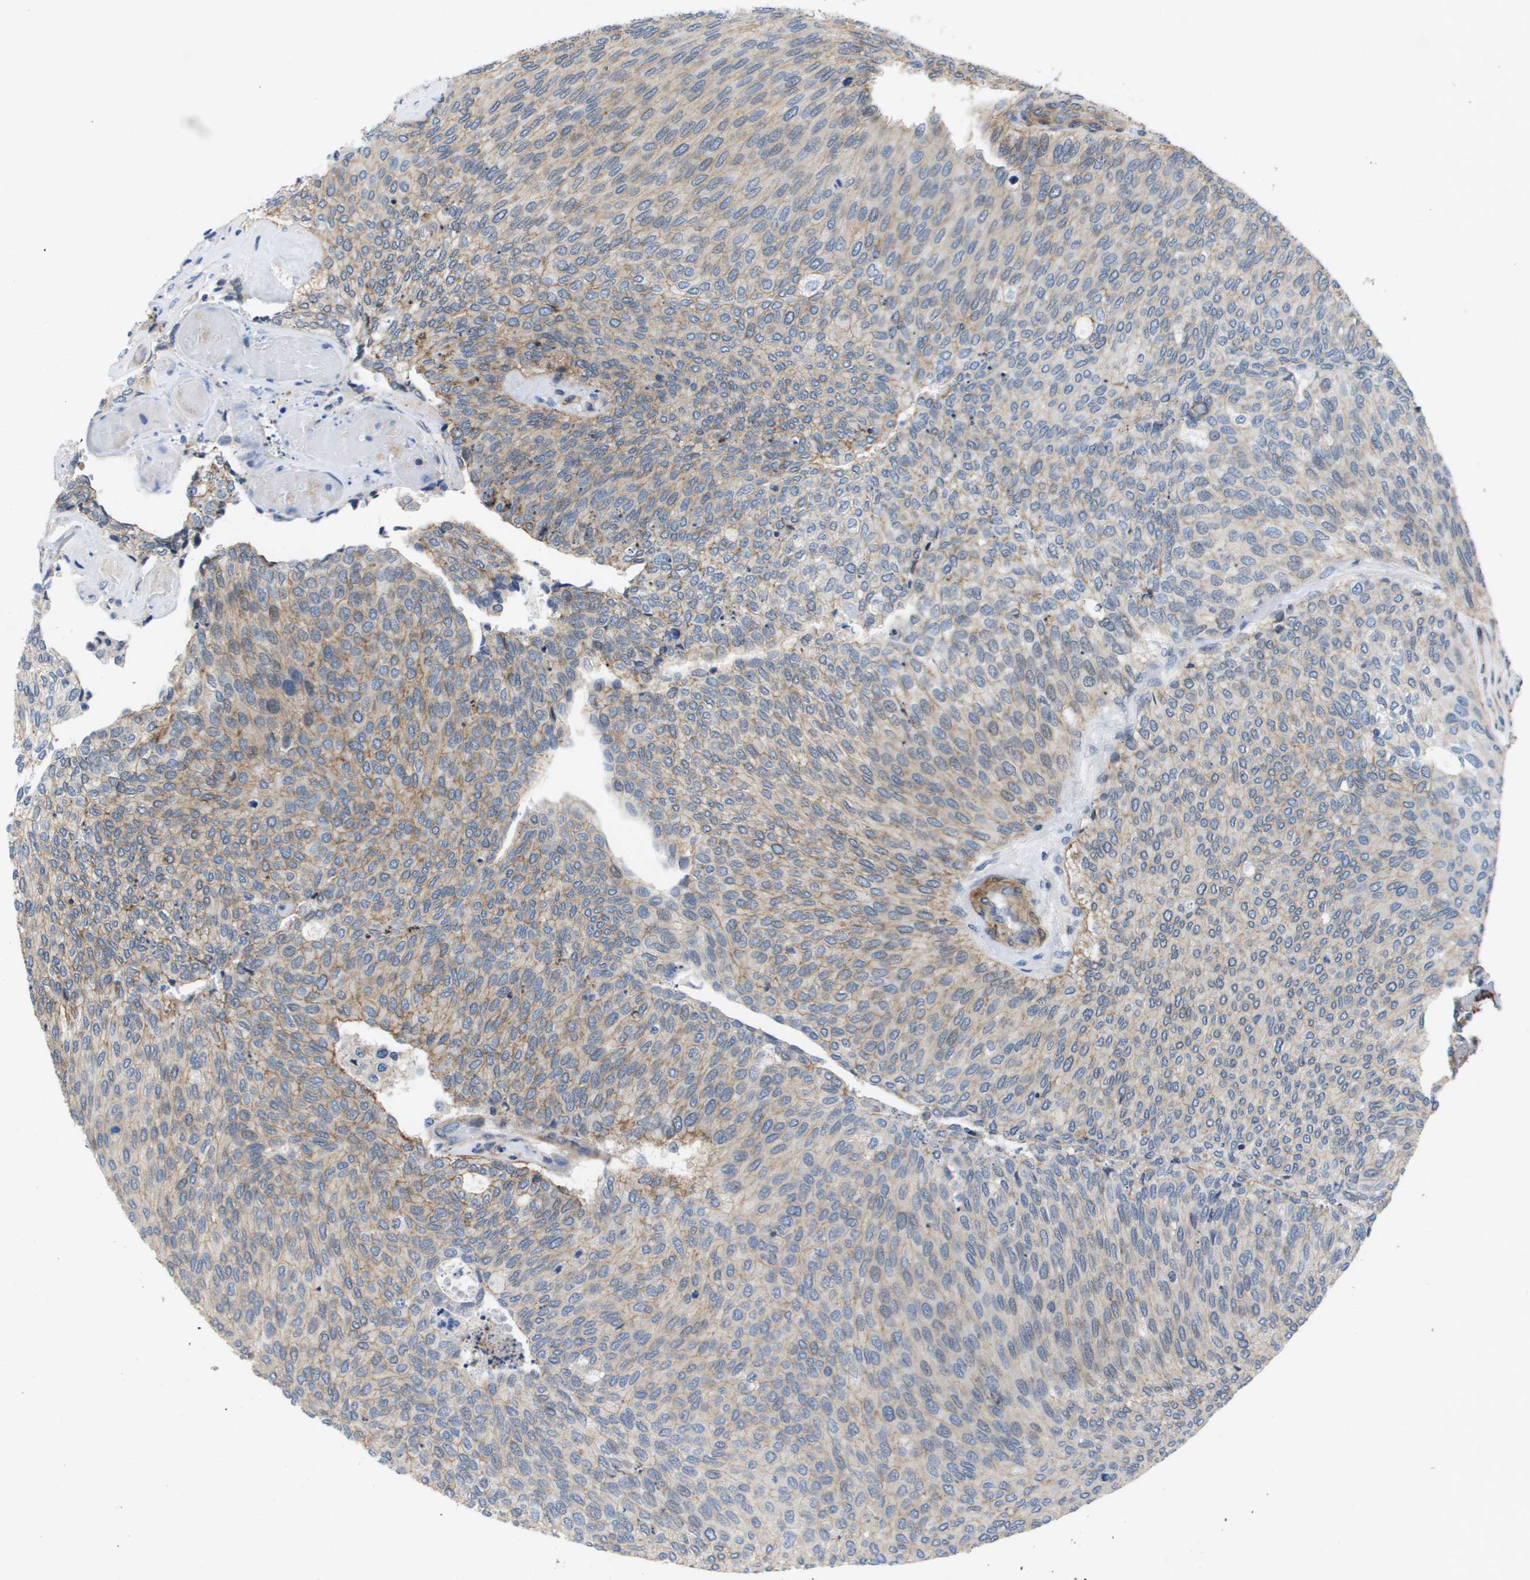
{"staining": {"intensity": "weak", "quantity": ">75%", "location": "cytoplasmic/membranous"}, "tissue": "urothelial cancer", "cell_type": "Tumor cells", "image_type": "cancer", "snomed": [{"axis": "morphology", "description": "Urothelial carcinoma, Low grade"}, {"axis": "topography", "description": "Urinary bladder"}], "caption": "Immunohistochemical staining of urothelial cancer demonstrates low levels of weak cytoplasmic/membranous positivity in about >75% of tumor cells.", "gene": "LPP", "patient": {"sex": "female", "age": 79}}